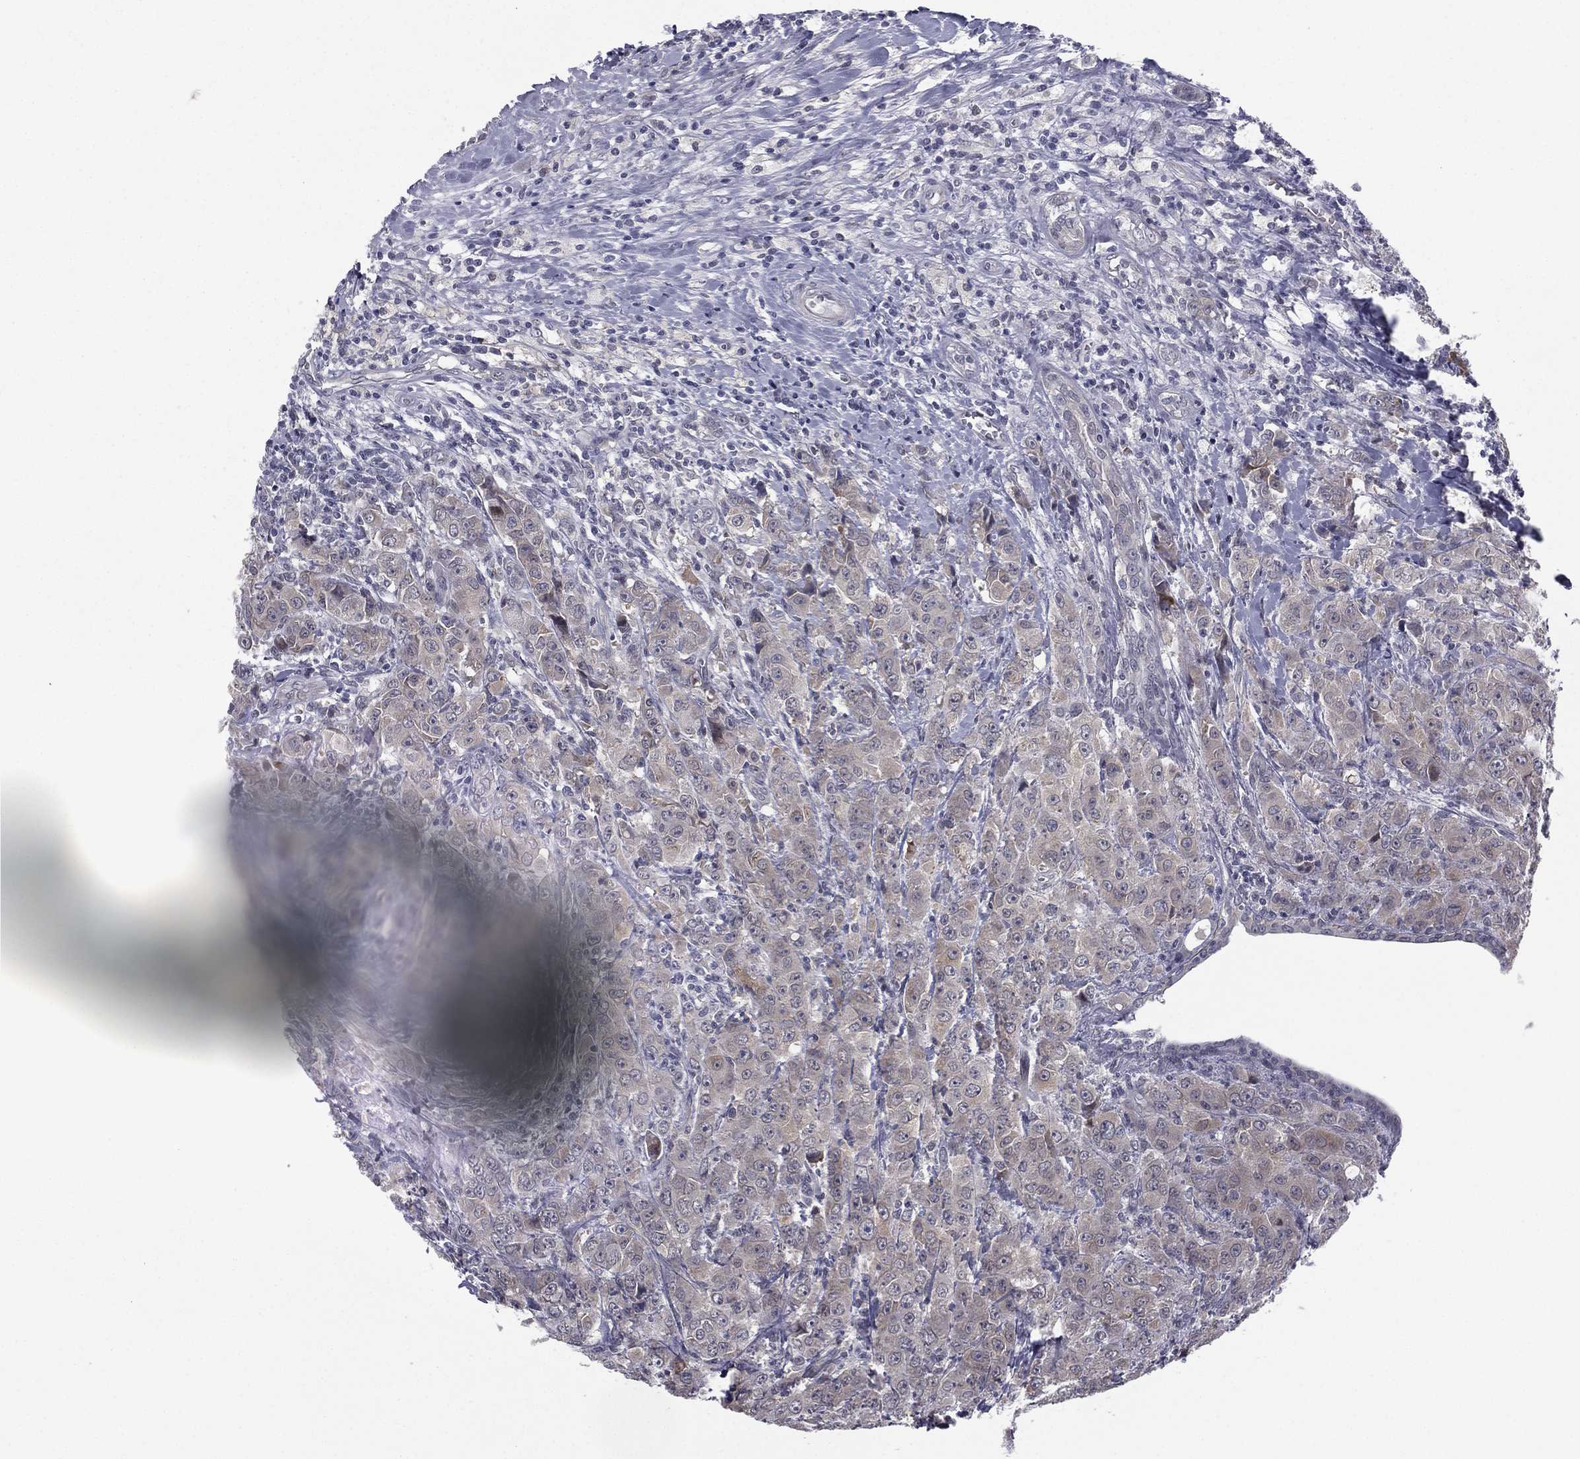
{"staining": {"intensity": "negative", "quantity": "none", "location": "none"}, "tissue": "breast cancer", "cell_type": "Tumor cells", "image_type": "cancer", "snomed": [{"axis": "morphology", "description": "Duct carcinoma"}, {"axis": "topography", "description": "Breast"}], "caption": "Immunohistochemical staining of human breast cancer reveals no significant expression in tumor cells.", "gene": "ACTRT2", "patient": {"sex": "female", "age": 43}}